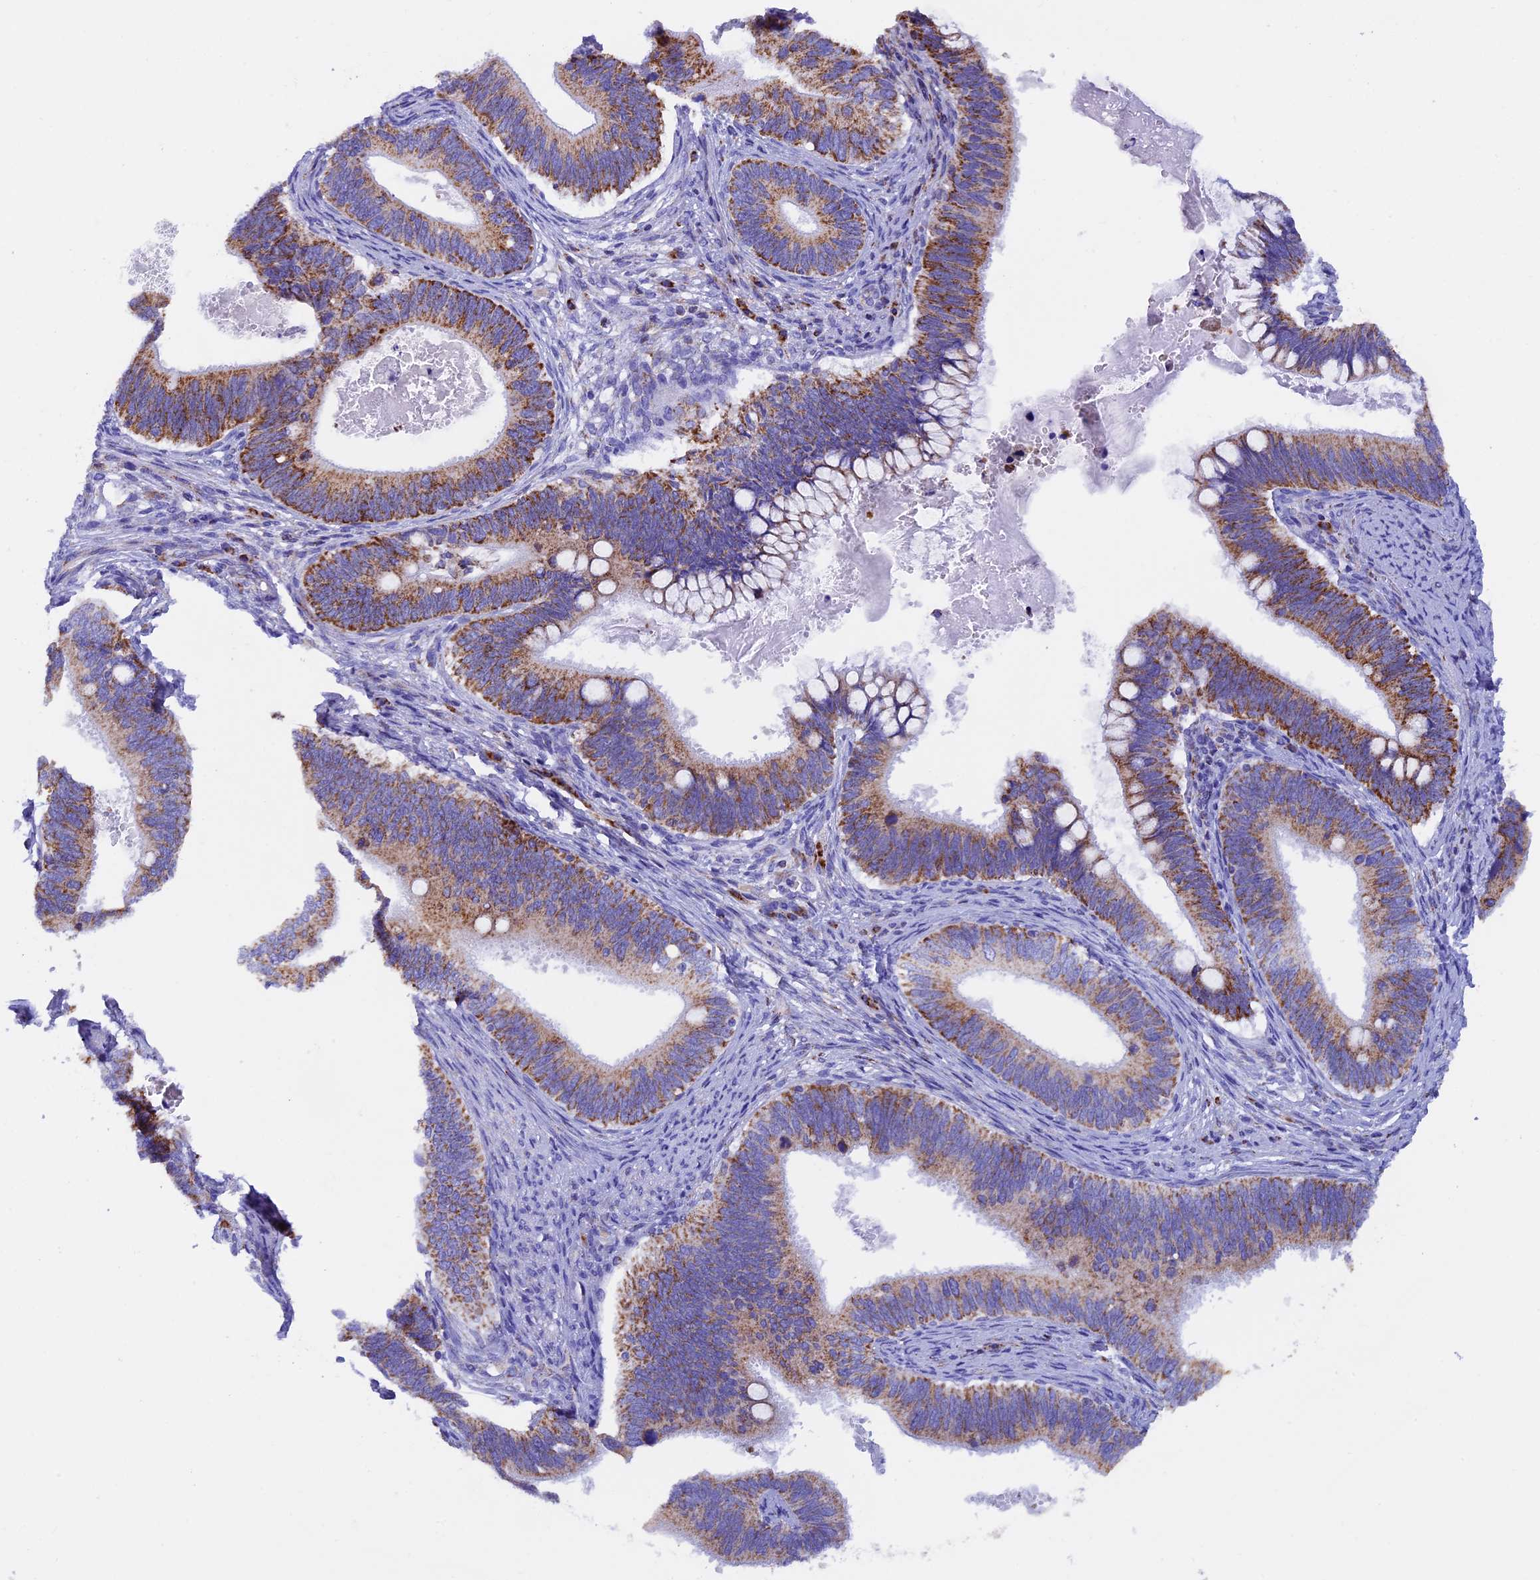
{"staining": {"intensity": "moderate", "quantity": ">75%", "location": "cytoplasmic/membranous"}, "tissue": "cervical cancer", "cell_type": "Tumor cells", "image_type": "cancer", "snomed": [{"axis": "morphology", "description": "Adenocarcinoma, NOS"}, {"axis": "topography", "description": "Cervix"}], "caption": "About >75% of tumor cells in cervical adenocarcinoma exhibit moderate cytoplasmic/membranous protein expression as visualized by brown immunohistochemical staining.", "gene": "SLC8B1", "patient": {"sex": "female", "age": 42}}